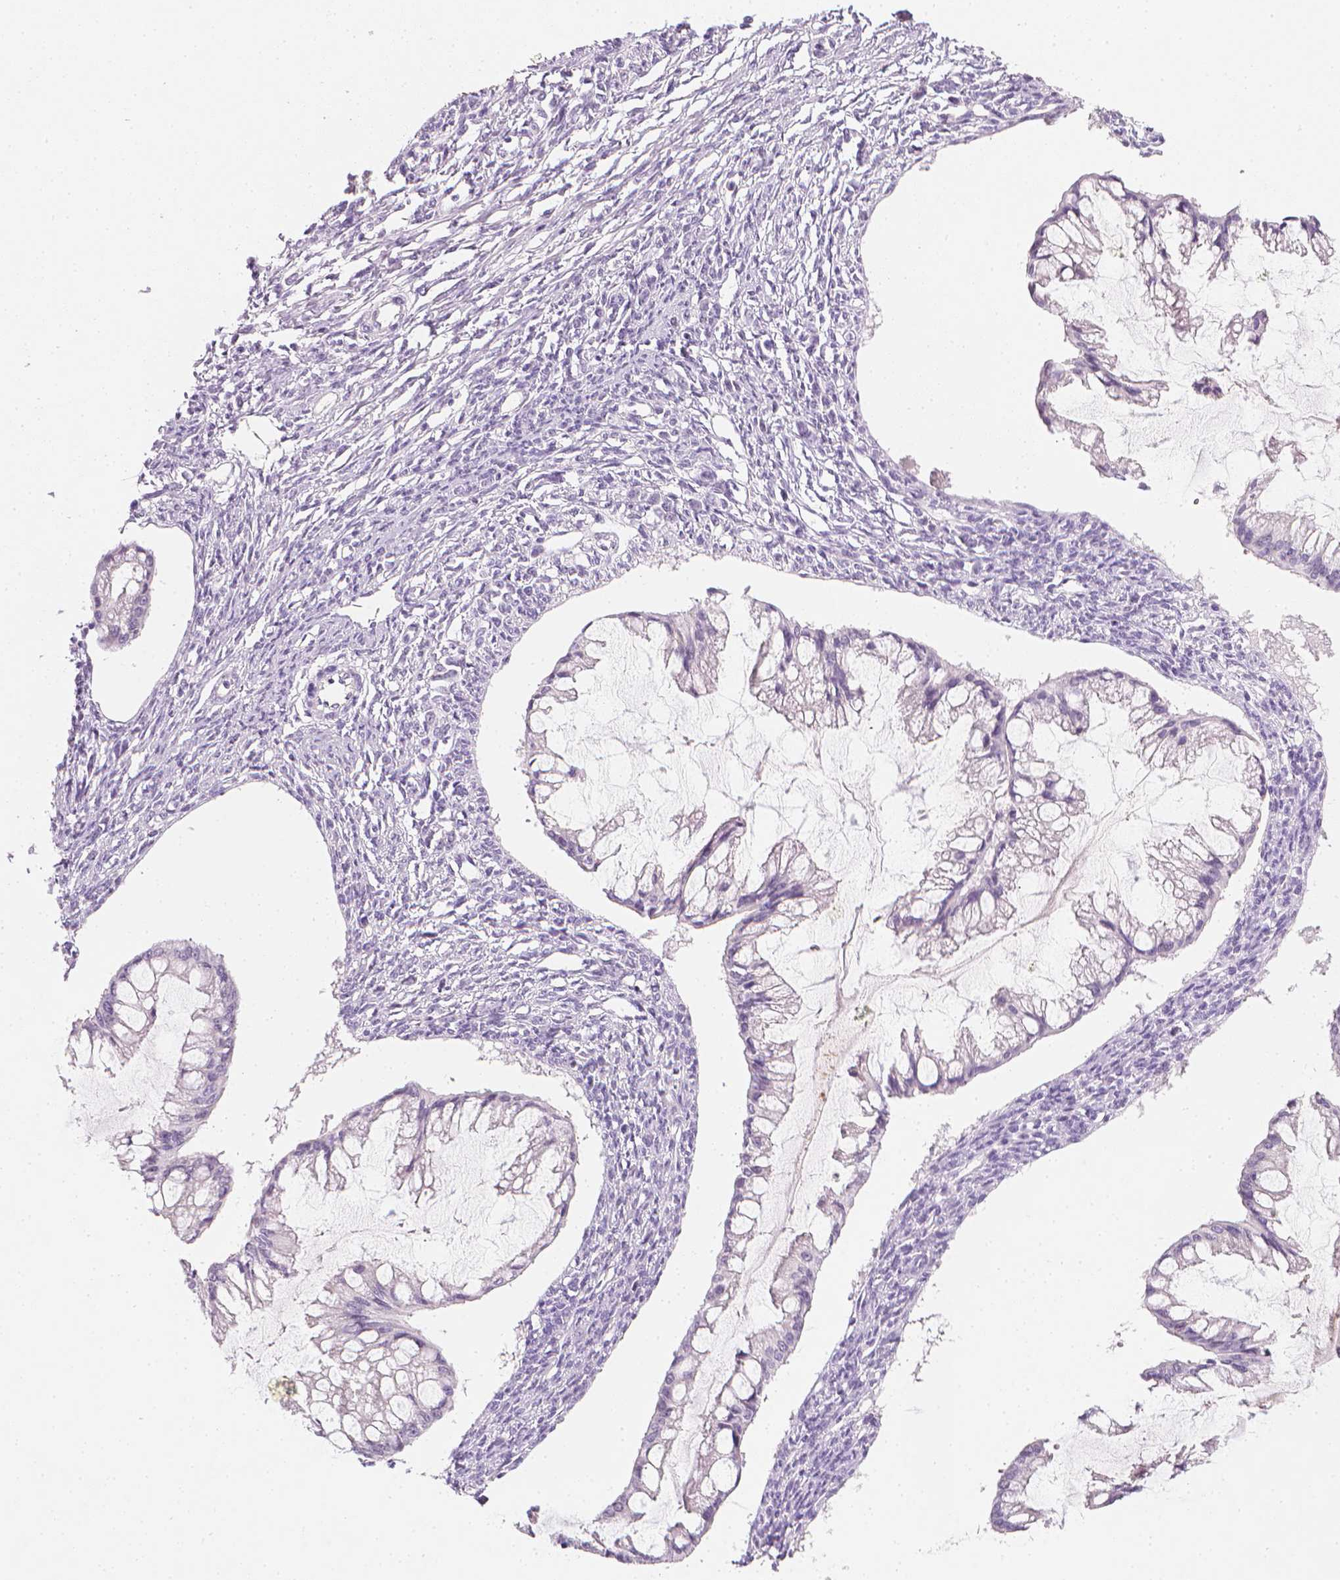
{"staining": {"intensity": "negative", "quantity": "none", "location": "none"}, "tissue": "ovarian cancer", "cell_type": "Tumor cells", "image_type": "cancer", "snomed": [{"axis": "morphology", "description": "Cystadenocarcinoma, mucinous, NOS"}, {"axis": "topography", "description": "Ovary"}], "caption": "The photomicrograph exhibits no significant expression in tumor cells of ovarian cancer (mucinous cystadenocarcinoma).", "gene": "DCAF8L1", "patient": {"sex": "female", "age": 73}}